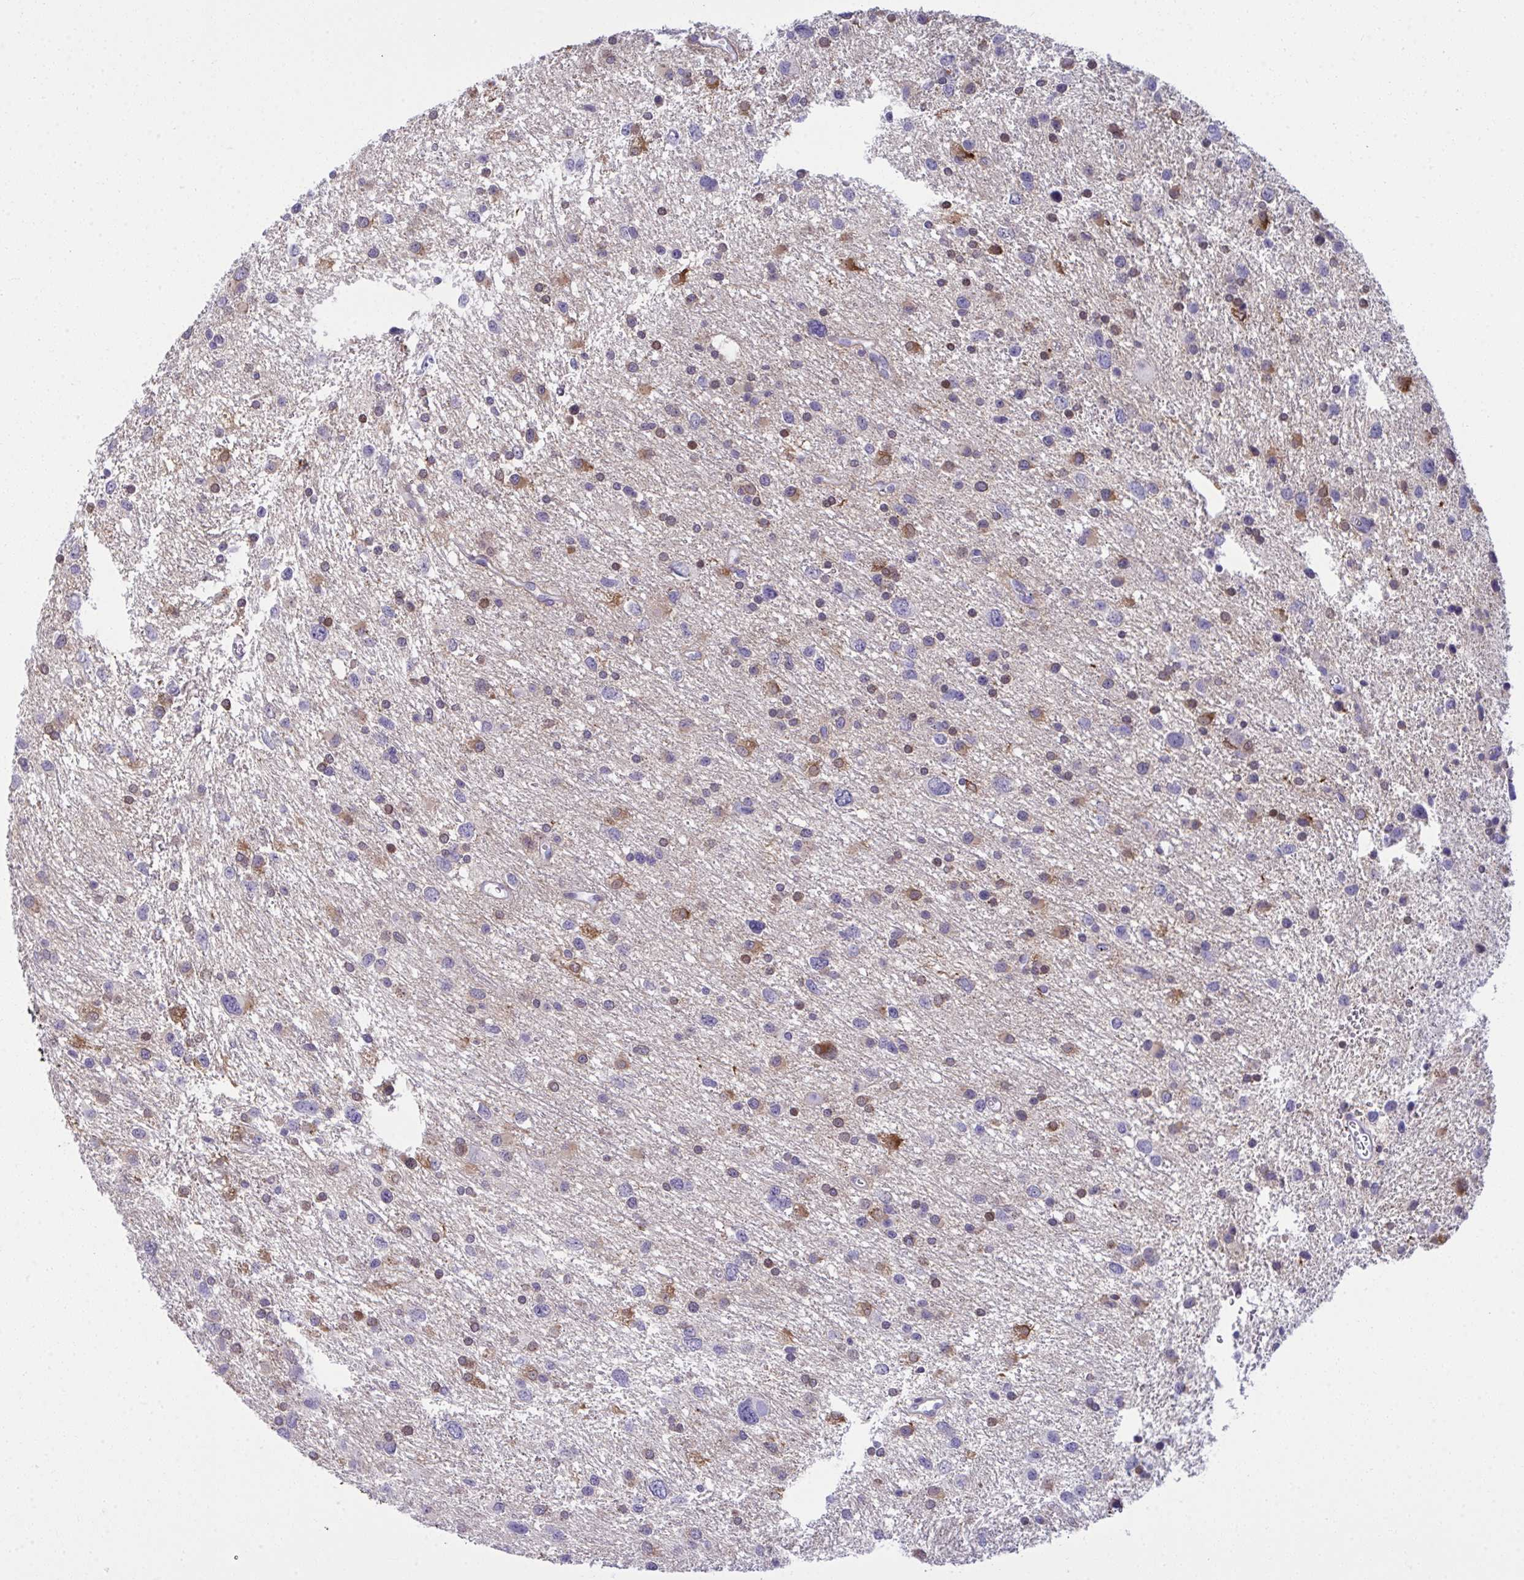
{"staining": {"intensity": "moderate", "quantity": "<25%", "location": "cytoplasmic/membranous"}, "tissue": "glioma", "cell_type": "Tumor cells", "image_type": "cancer", "snomed": [{"axis": "morphology", "description": "Glioma, malignant, Low grade"}, {"axis": "topography", "description": "Brain"}], "caption": "A micrograph of malignant low-grade glioma stained for a protein demonstrates moderate cytoplasmic/membranous brown staining in tumor cells.", "gene": "RGPD5", "patient": {"sex": "female", "age": 55}}